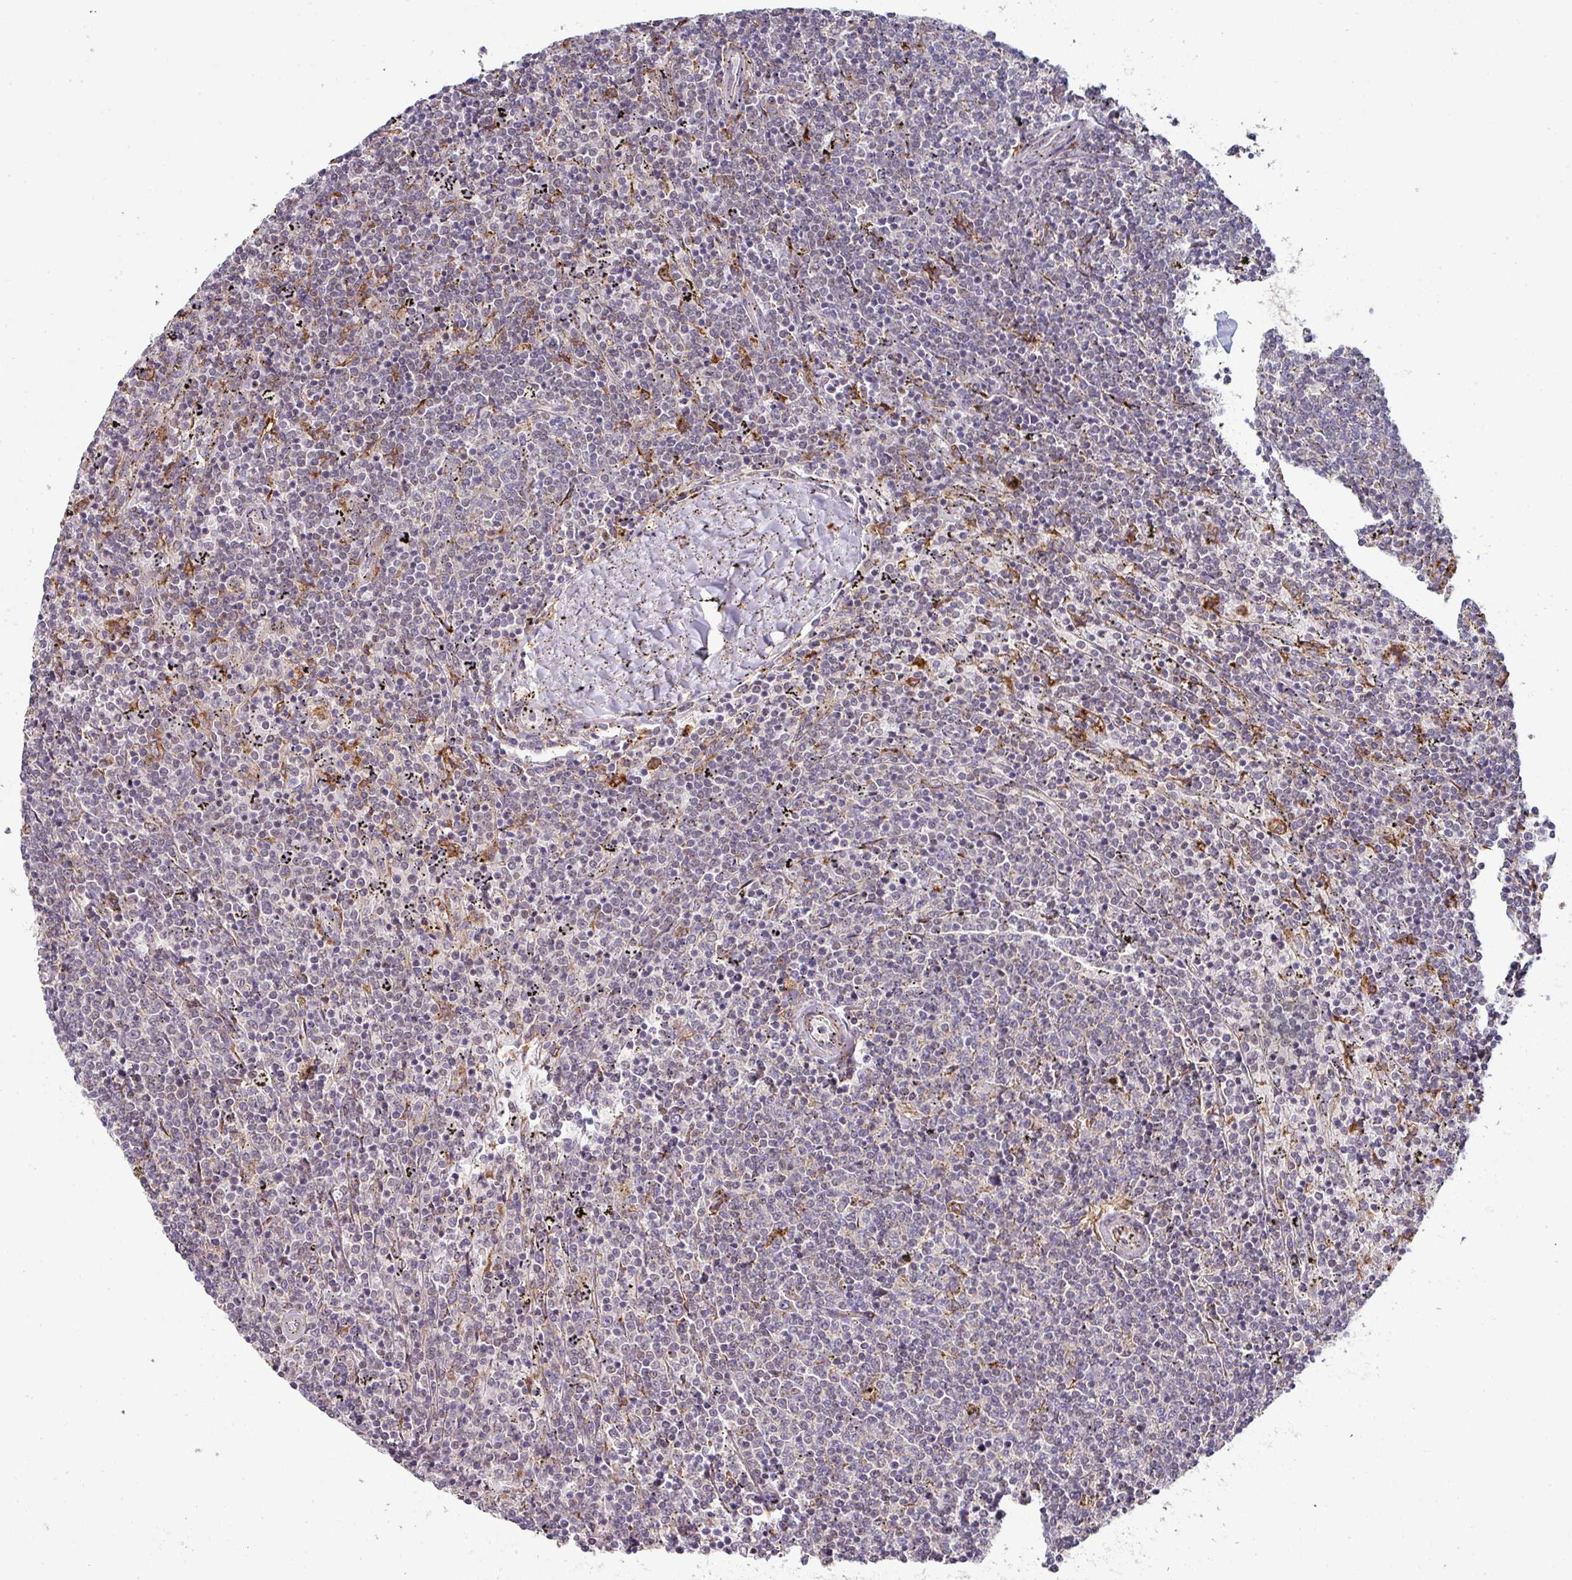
{"staining": {"intensity": "negative", "quantity": "none", "location": "none"}, "tissue": "lymphoma", "cell_type": "Tumor cells", "image_type": "cancer", "snomed": [{"axis": "morphology", "description": "Malignant lymphoma, non-Hodgkin's type, Low grade"}, {"axis": "topography", "description": "Spleen"}], "caption": "DAB (3,3'-diaminobenzidine) immunohistochemical staining of human lymphoma reveals no significant expression in tumor cells. (Stains: DAB immunohistochemistry (IHC) with hematoxylin counter stain, Microscopy: brightfield microscopy at high magnification).", "gene": "ZNF268", "patient": {"sex": "female", "age": 50}}